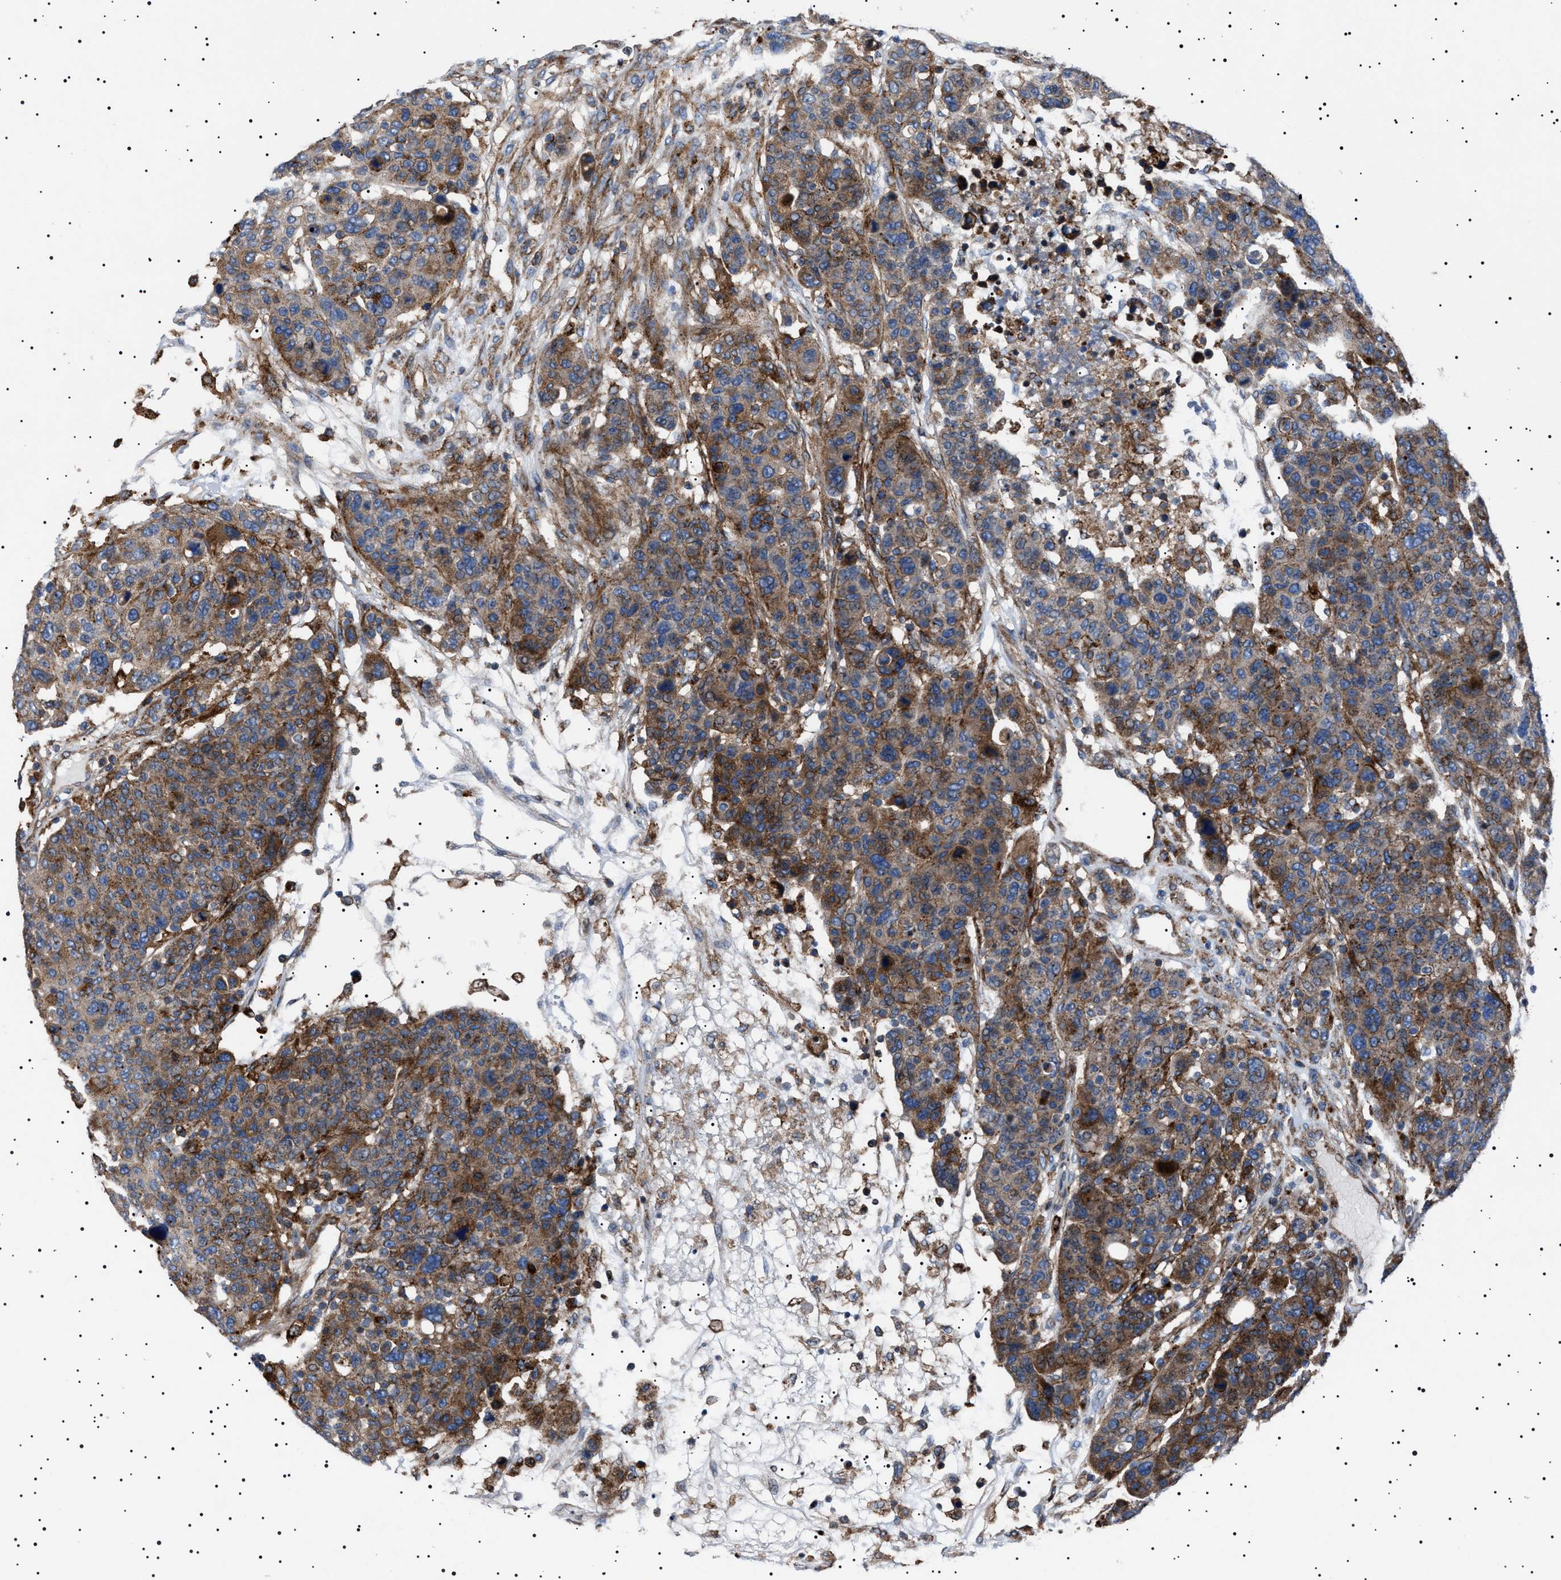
{"staining": {"intensity": "moderate", "quantity": ">75%", "location": "cytoplasmic/membranous"}, "tissue": "breast cancer", "cell_type": "Tumor cells", "image_type": "cancer", "snomed": [{"axis": "morphology", "description": "Duct carcinoma"}, {"axis": "topography", "description": "Breast"}], "caption": "Human breast intraductal carcinoma stained for a protein (brown) shows moderate cytoplasmic/membranous positive expression in about >75% of tumor cells.", "gene": "NEU1", "patient": {"sex": "female", "age": 37}}